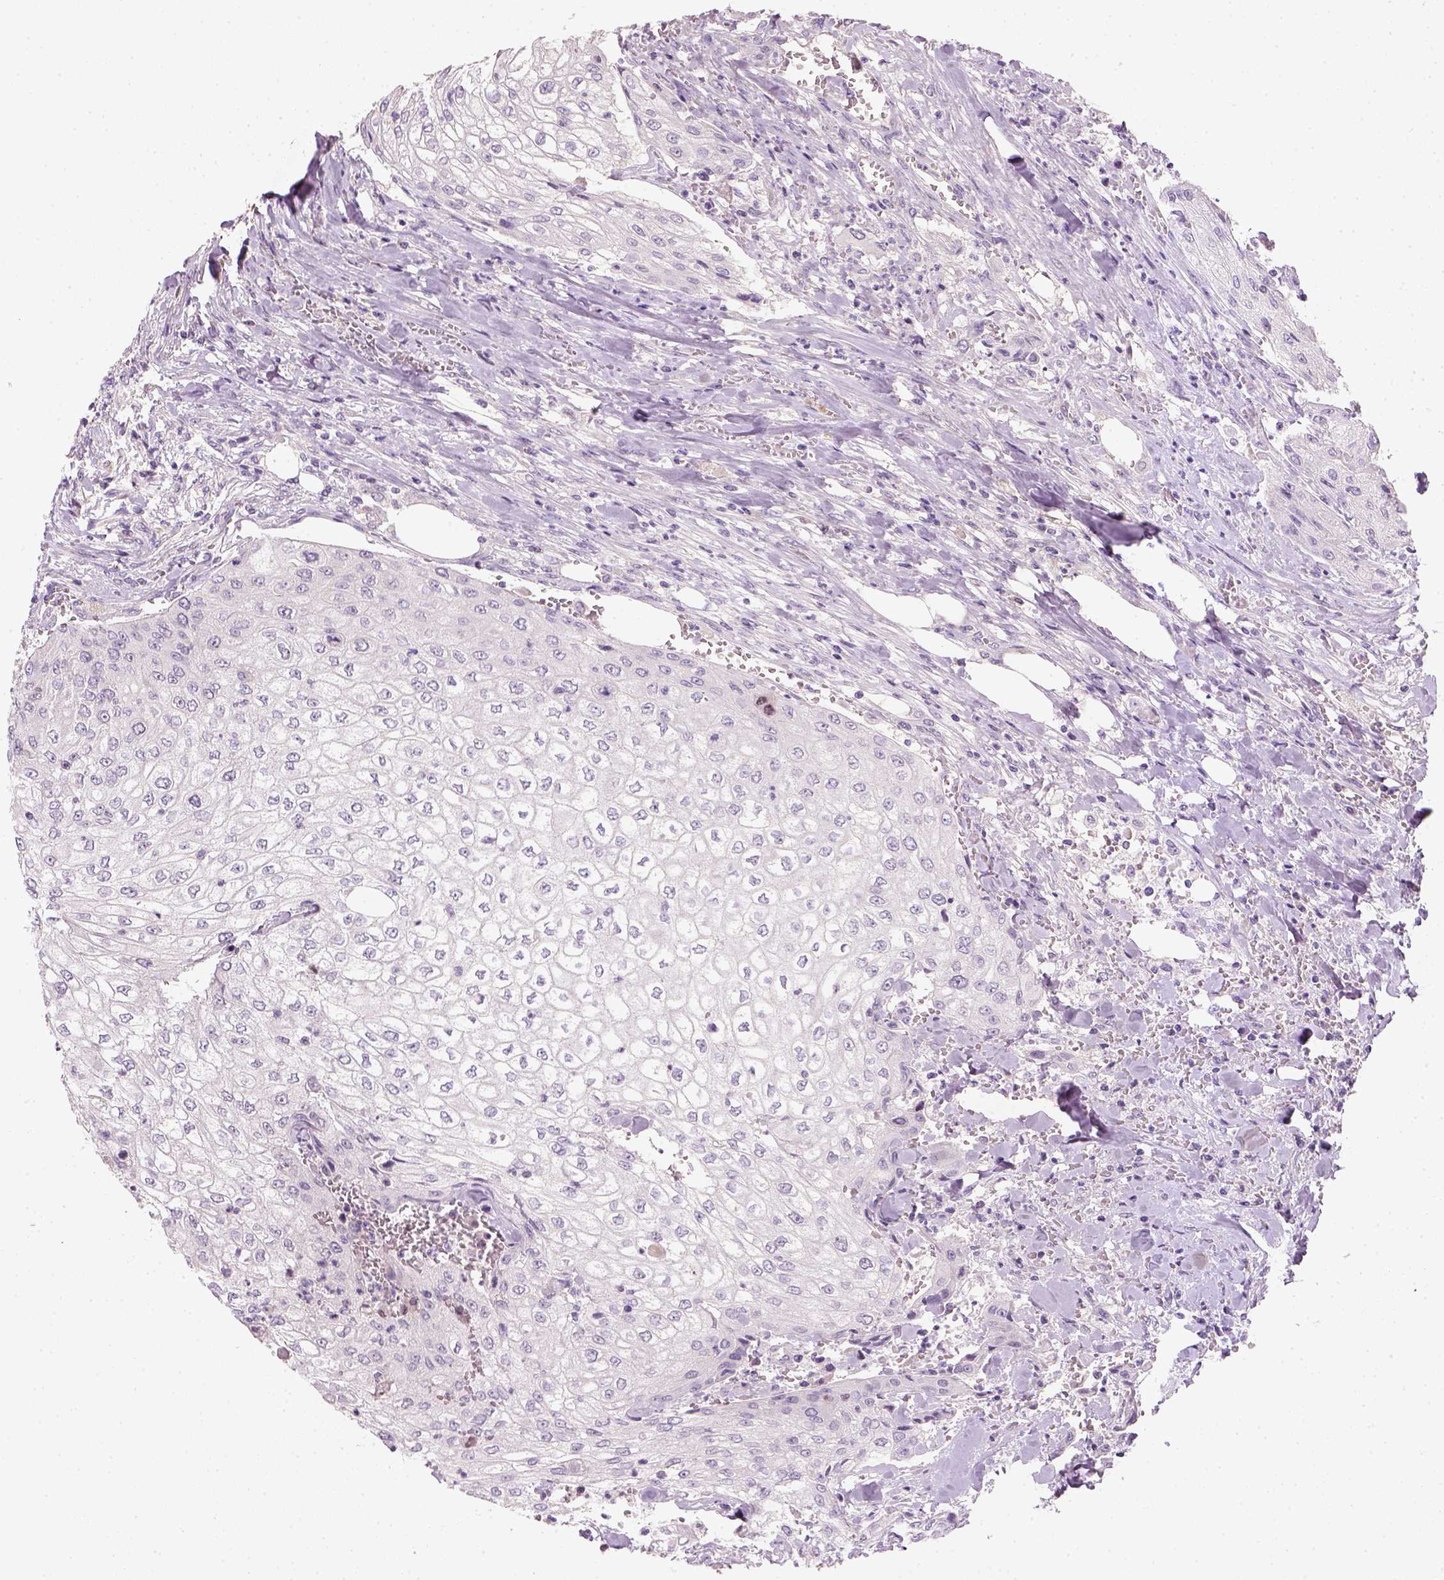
{"staining": {"intensity": "negative", "quantity": "none", "location": "none"}, "tissue": "urothelial cancer", "cell_type": "Tumor cells", "image_type": "cancer", "snomed": [{"axis": "morphology", "description": "Urothelial carcinoma, High grade"}, {"axis": "topography", "description": "Urinary bladder"}], "caption": "A high-resolution micrograph shows immunohistochemistry staining of urothelial cancer, which exhibits no significant staining in tumor cells. (Stains: DAB immunohistochemistry with hematoxylin counter stain, Microscopy: brightfield microscopy at high magnification).", "gene": "NUDT6", "patient": {"sex": "male", "age": 62}}